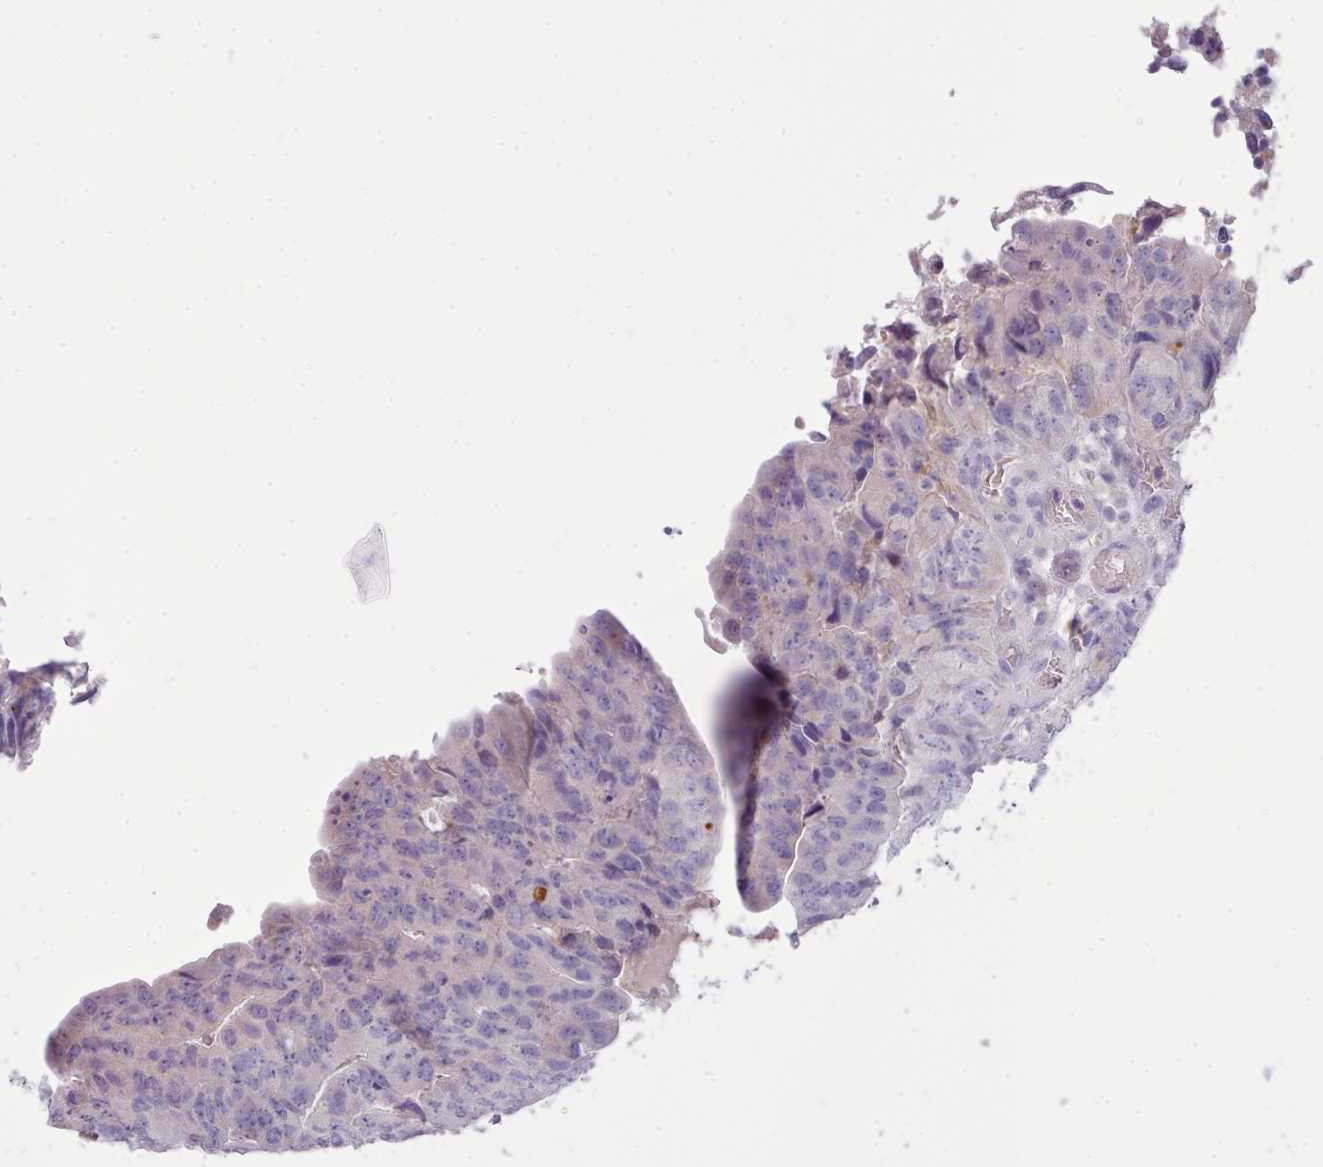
{"staining": {"intensity": "negative", "quantity": "none", "location": "none"}, "tissue": "colorectal cancer", "cell_type": "Tumor cells", "image_type": "cancer", "snomed": [{"axis": "morphology", "description": "Adenocarcinoma, NOS"}, {"axis": "topography", "description": "Colon"}], "caption": "Protein analysis of adenocarcinoma (colorectal) displays no significant expression in tumor cells. (IHC, brightfield microscopy, high magnification).", "gene": "CYP2A13", "patient": {"sex": "female", "age": 67}}